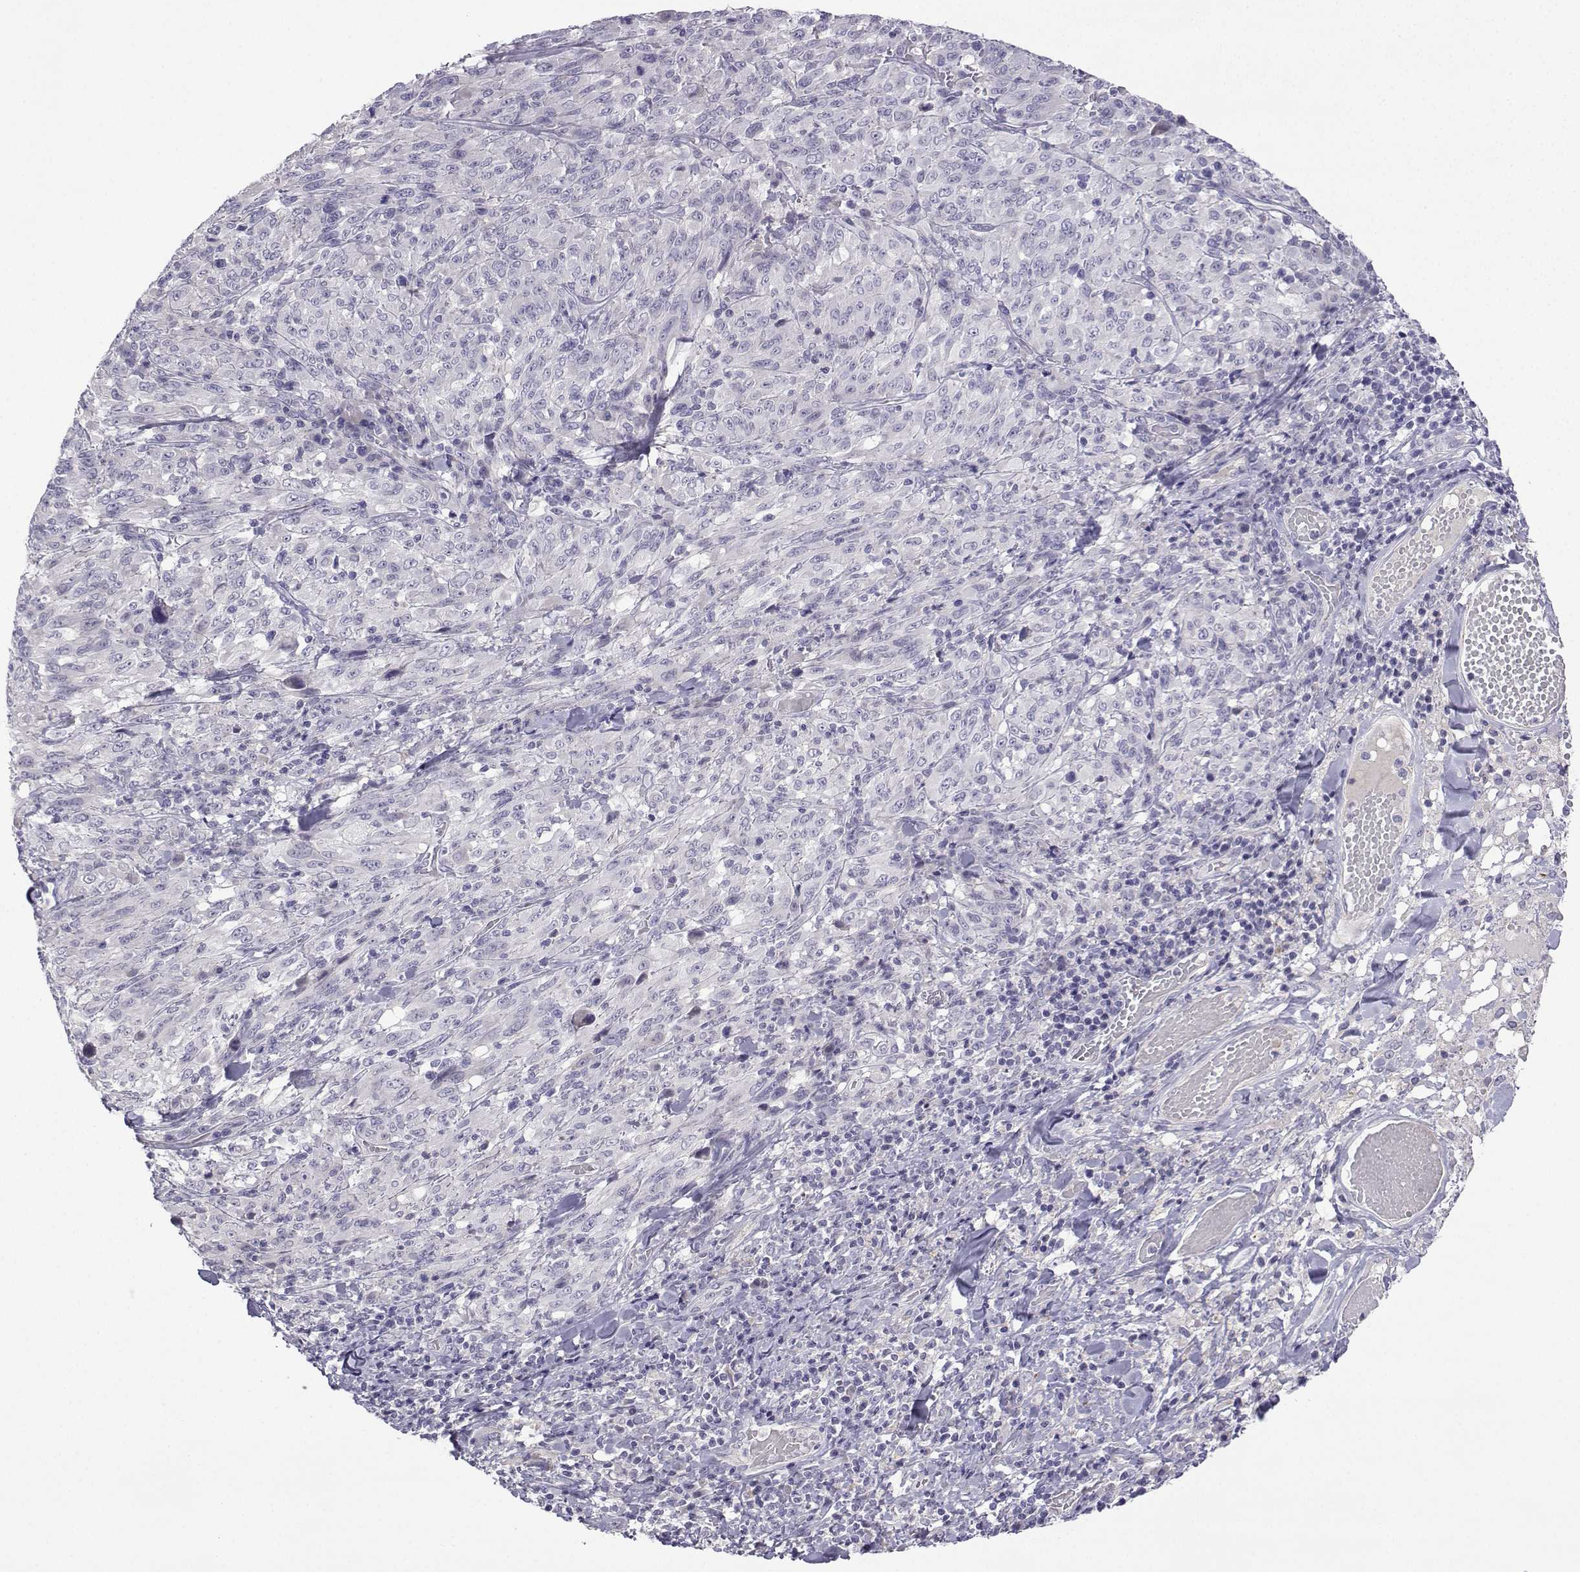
{"staining": {"intensity": "negative", "quantity": "none", "location": "none"}, "tissue": "melanoma", "cell_type": "Tumor cells", "image_type": "cancer", "snomed": [{"axis": "morphology", "description": "Malignant melanoma, NOS"}, {"axis": "topography", "description": "Skin"}], "caption": "Immunohistochemical staining of melanoma reveals no significant positivity in tumor cells.", "gene": "SPACA7", "patient": {"sex": "female", "age": 91}}